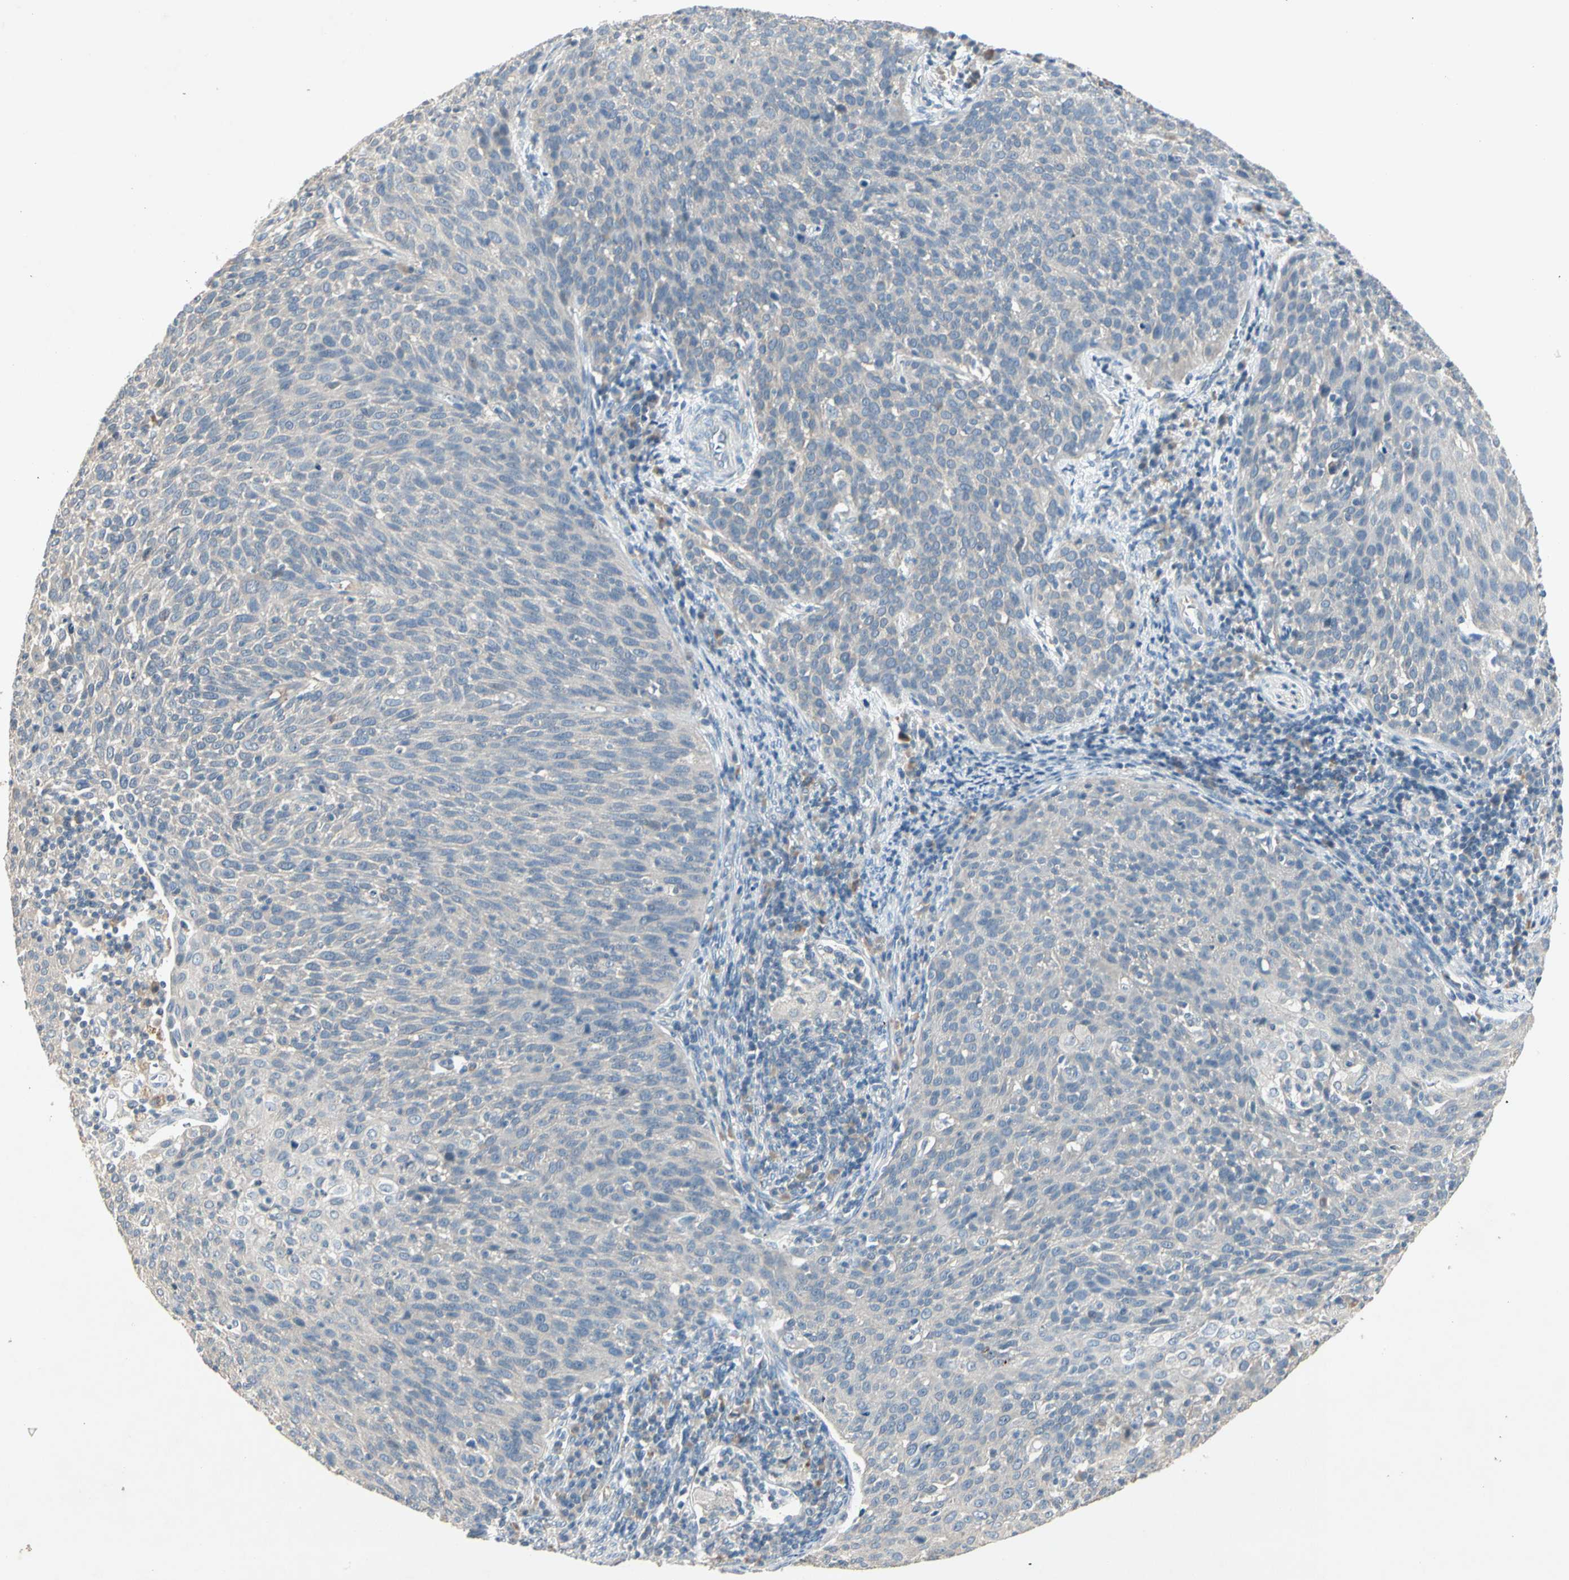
{"staining": {"intensity": "negative", "quantity": "none", "location": "none"}, "tissue": "cervical cancer", "cell_type": "Tumor cells", "image_type": "cancer", "snomed": [{"axis": "morphology", "description": "Squamous cell carcinoma, NOS"}, {"axis": "topography", "description": "Cervix"}], "caption": "Tumor cells are negative for brown protein staining in cervical cancer (squamous cell carcinoma).", "gene": "PRSS21", "patient": {"sex": "female", "age": 38}}